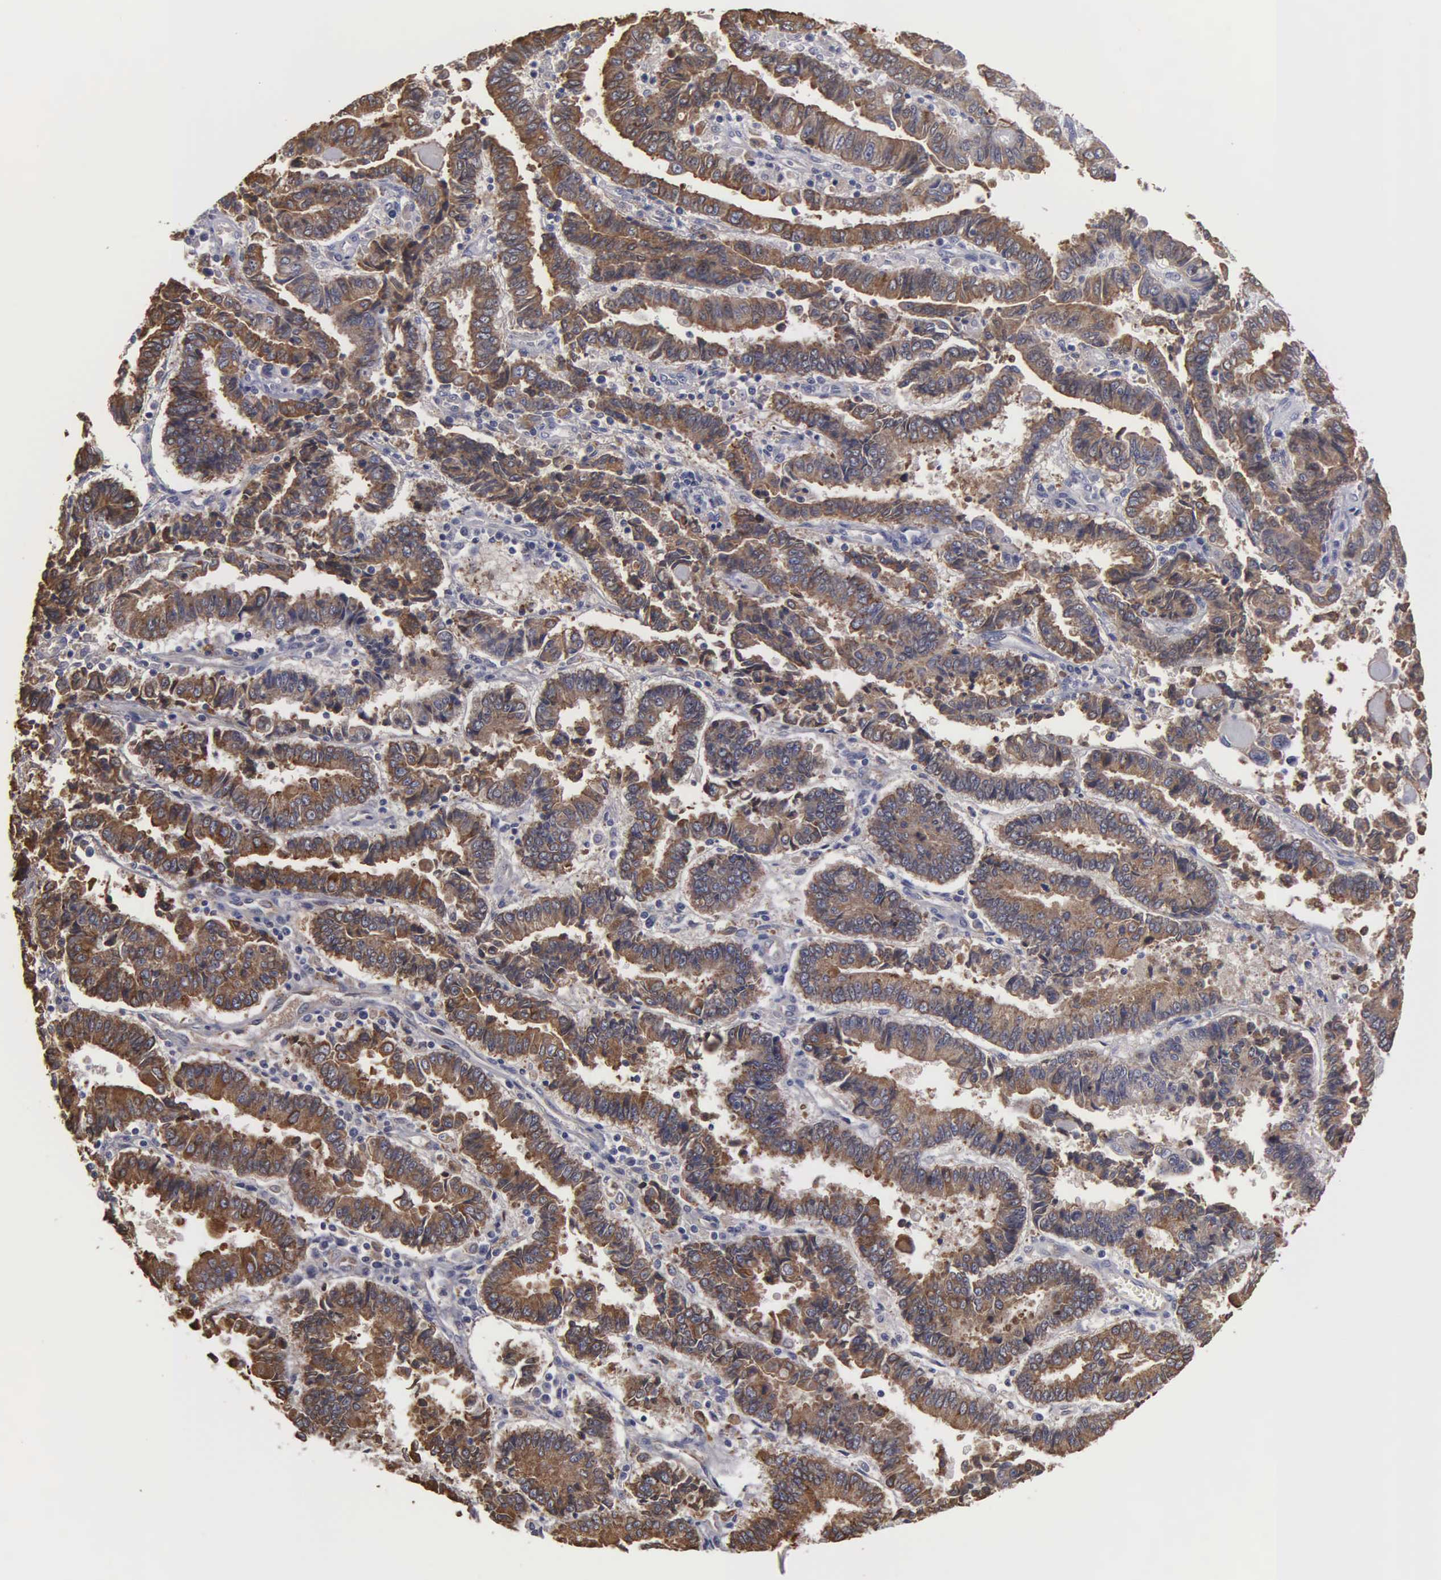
{"staining": {"intensity": "moderate", "quantity": "25%-75%", "location": "cytoplasmic/membranous"}, "tissue": "endometrial cancer", "cell_type": "Tumor cells", "image_type": "cancer", "snomed": [{"axis": "morphology", "description": "Adenocarcinoma, NOS"}, {"axis": "topography", "description": "Endometrium"}], "caption": "Endometrial cancer (adenocarcinoma) tissue shows moderate cytoplasmic/membranous positivity in about 25%-75% of tumor cells, visualized by immunohistochemistry. (IHC, brightfield microscopy, high magnification).", "gene": "LIN52", "patient": {"sex": "female", "age": 75}}